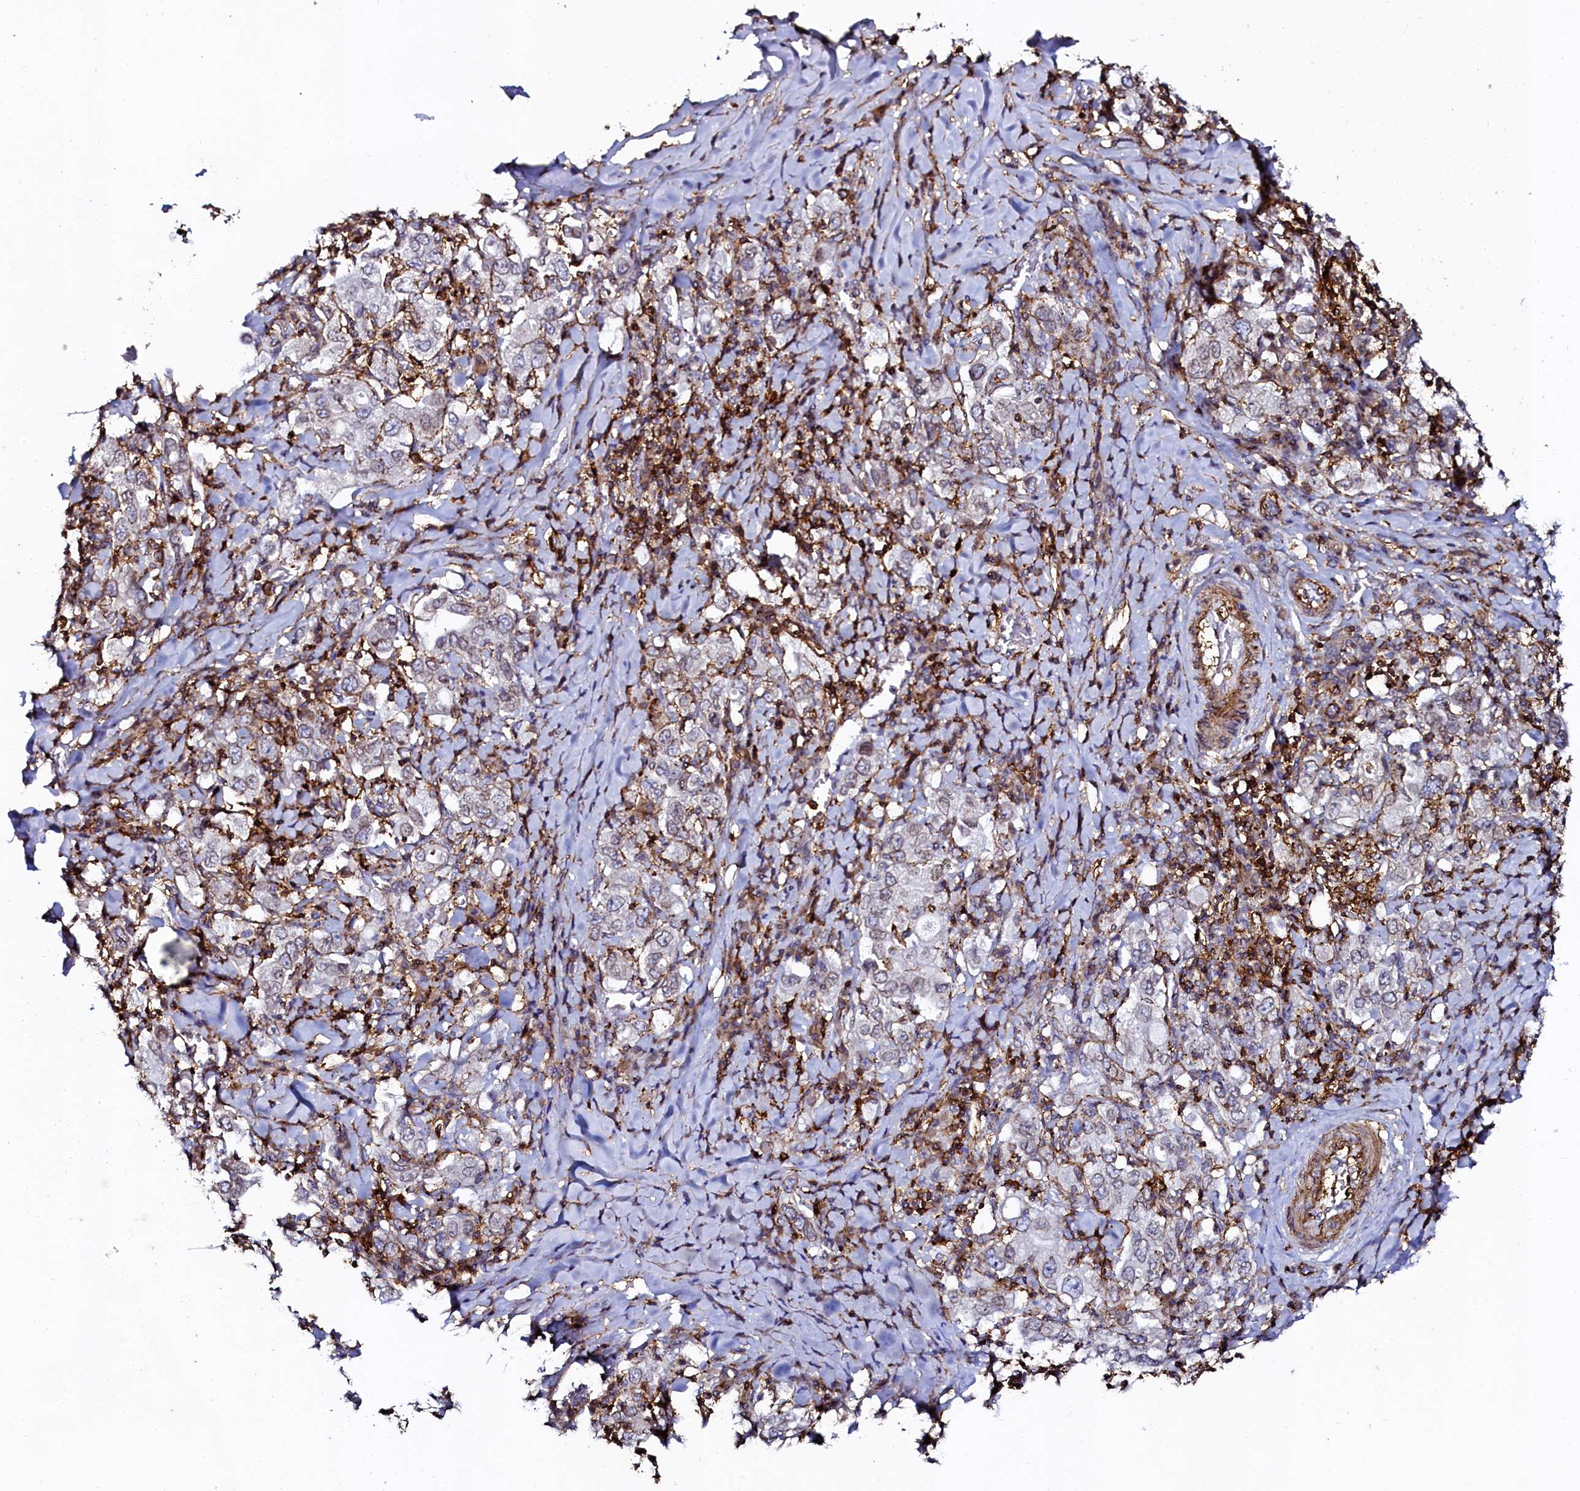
{"staining": {"intensity": "weak", "quantity": "<25%", "location": "cytoplasmic/membranous,nuclear"}, "tissue": "stomach cancer", "cell_type": "Tumor cells", "image_type": "cancer", "snomed": [{"axis": "morphology", "description": "Adenocarcinoma, NOS"}, {"axis": "topography", "description": "Stomach, upper"}], "caption": "This is a photomicrograph of immunohistochemistry staining of stomach adenocarcinoma, which shows no expression in tumor cells.", "gene": "AAAS", "patient": {"sex": "male", "age": 62}}